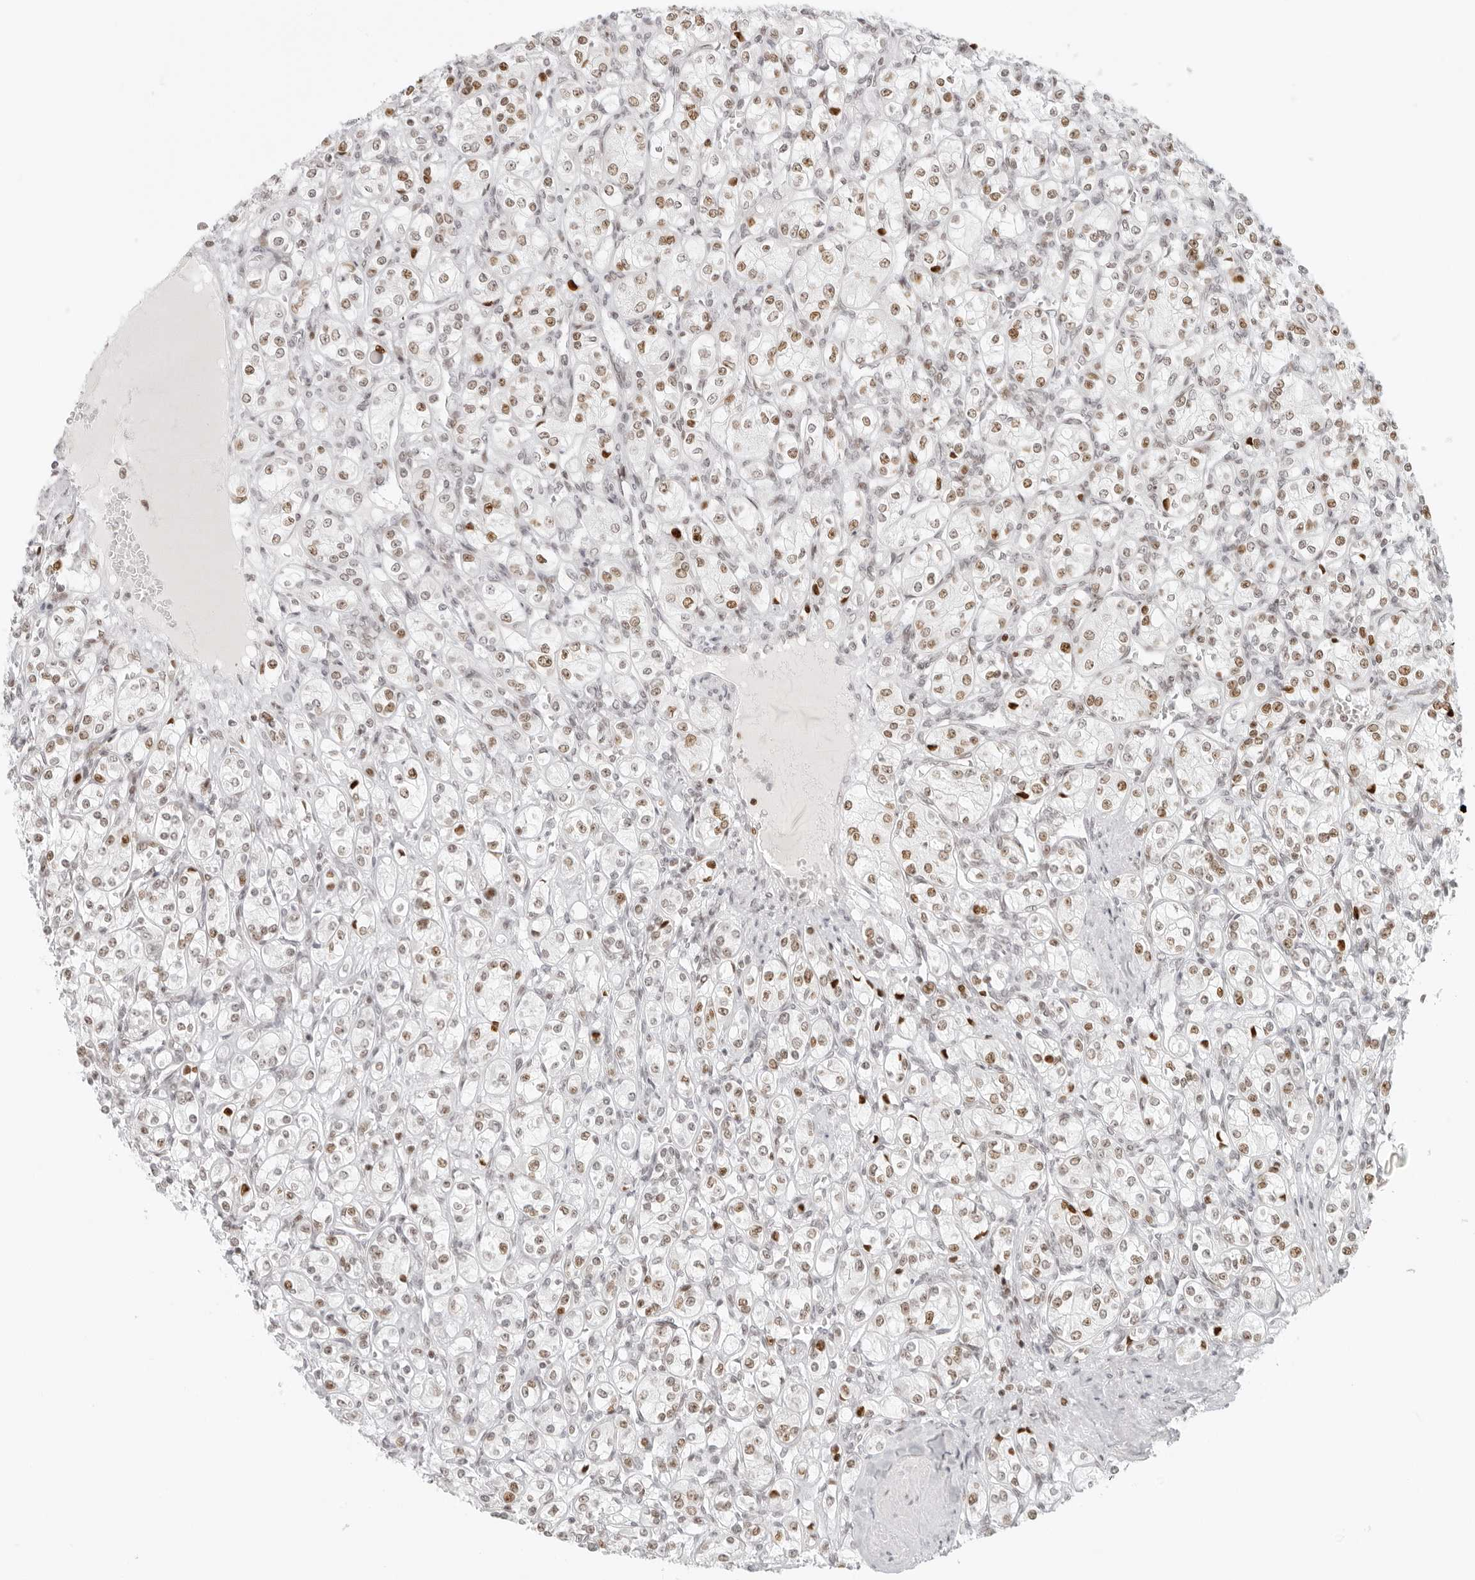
{"staining": {"intensity": "moderate", "quantity": "25%-75%", "location": "nuclear"}, "tissue": "renal cancer", "cell_type": "Tumor cells", "image_type": "cancer", "snomed": [{"axis": "morphology", "description": "Adenocarcinoma, NOS"}, {"axis": "topography", "description": "Kidney"}], "caption": "The micrograph exhibits immunohistochemical staining of renal cancer. There is moderate nuclear expression is present in about 25%-75% of tumor cells.", "gene": "RCC1", "patient": {"sex": "male", "age": 77}}